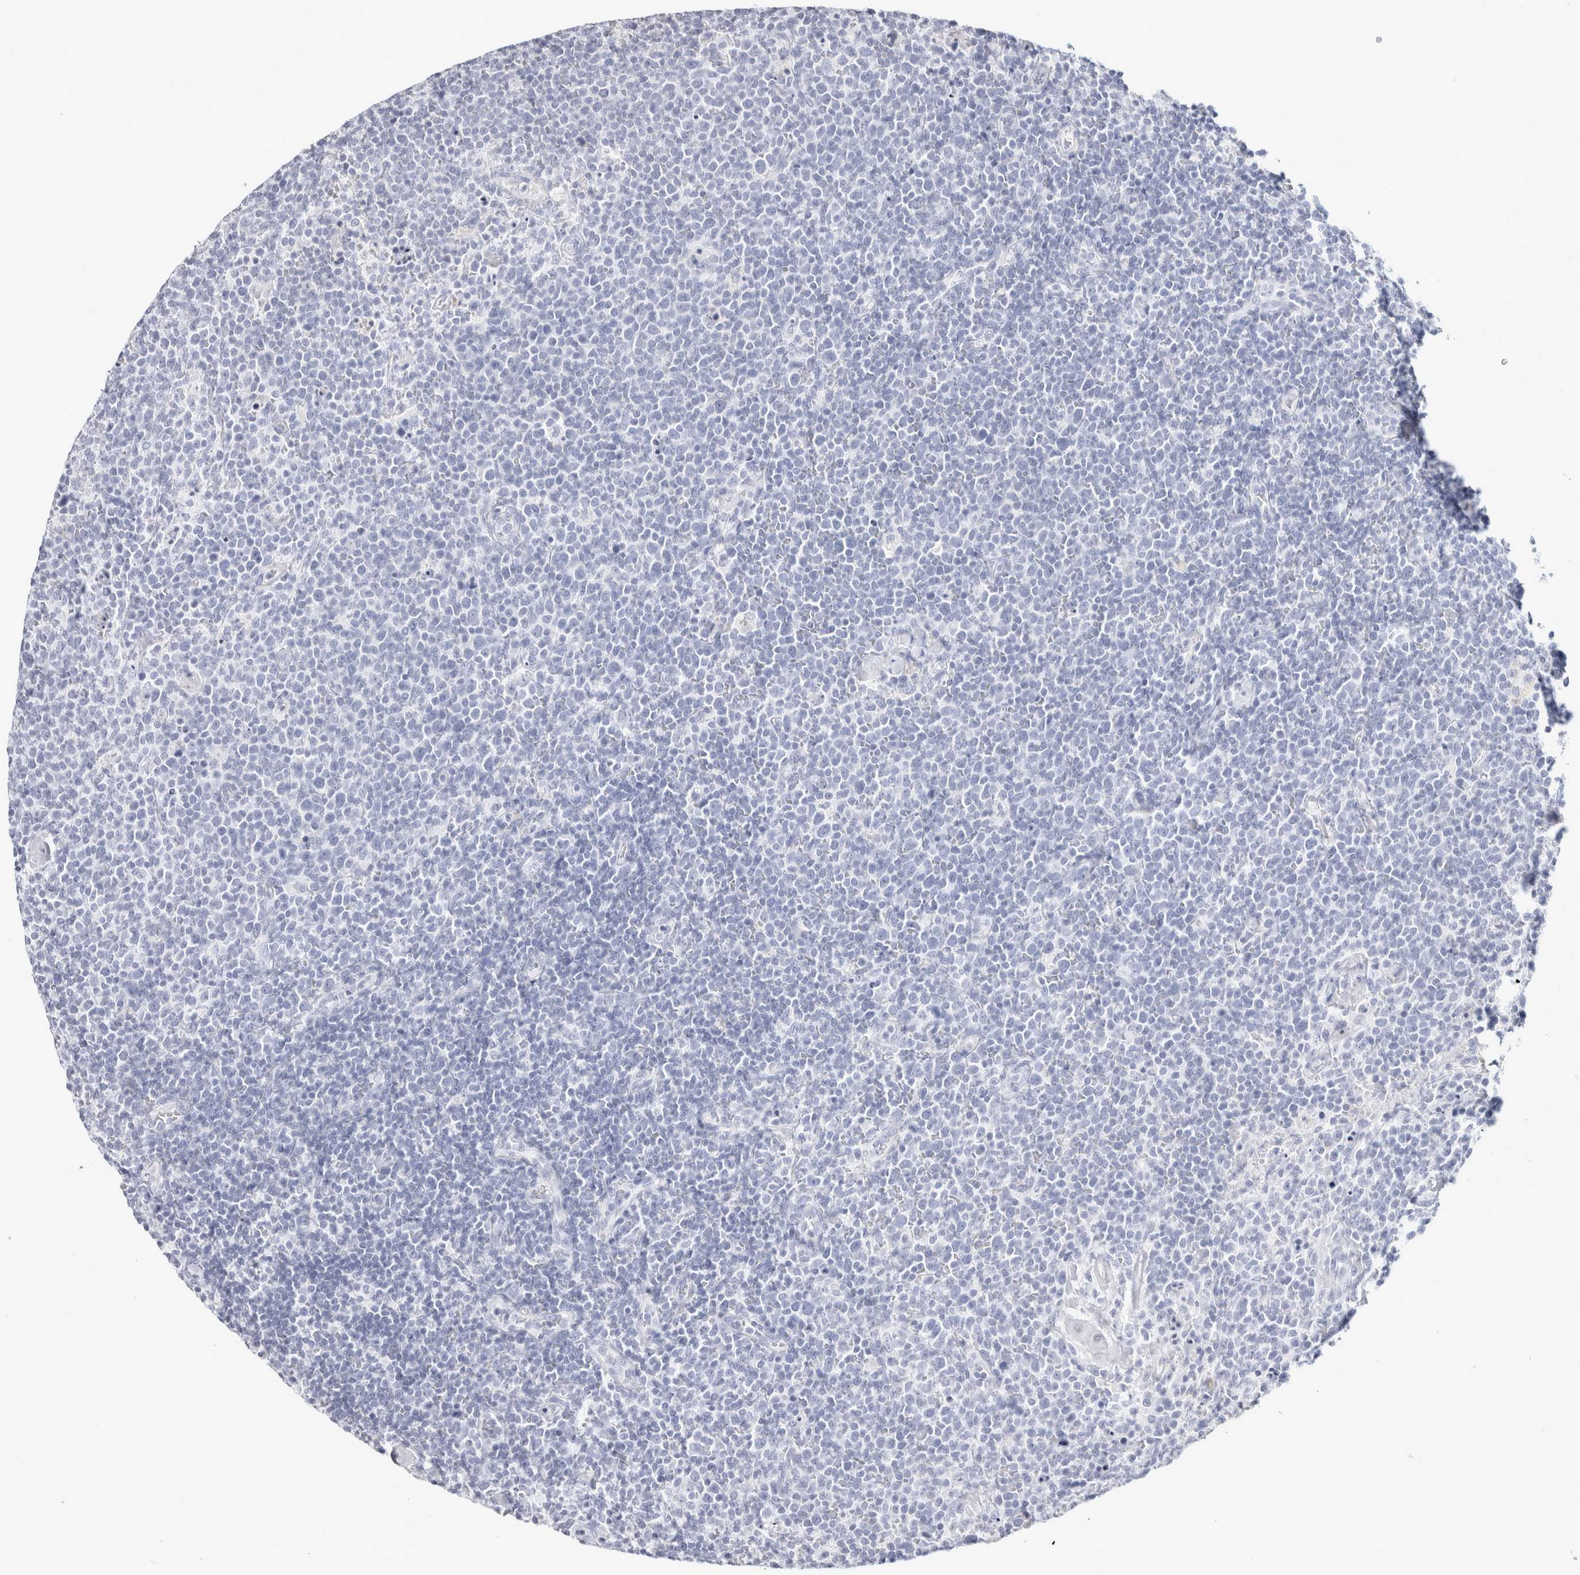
{"staining": {"intensity": "negative", "quantity": "none", "location": "none"}, "tissue": "lymphoma", "cell_type": "Tumor cells", "image_type": "cancer", "snomed": [{"axis": "morphology", "description": "Malignant lymphoma, non-Hodgkin's type, High grade"}, {"axis": "topography", "description": "Lymph node"}], "caption": "A high-resolution image shows immunohistochemistry staining of malignant lymphoma, non-Hodgkin's type (high-grade), which demonstrates no significant positivity in tumor cells.", "gene": "GARIN1A", "patient": {"sex": "male", "age": 61}}